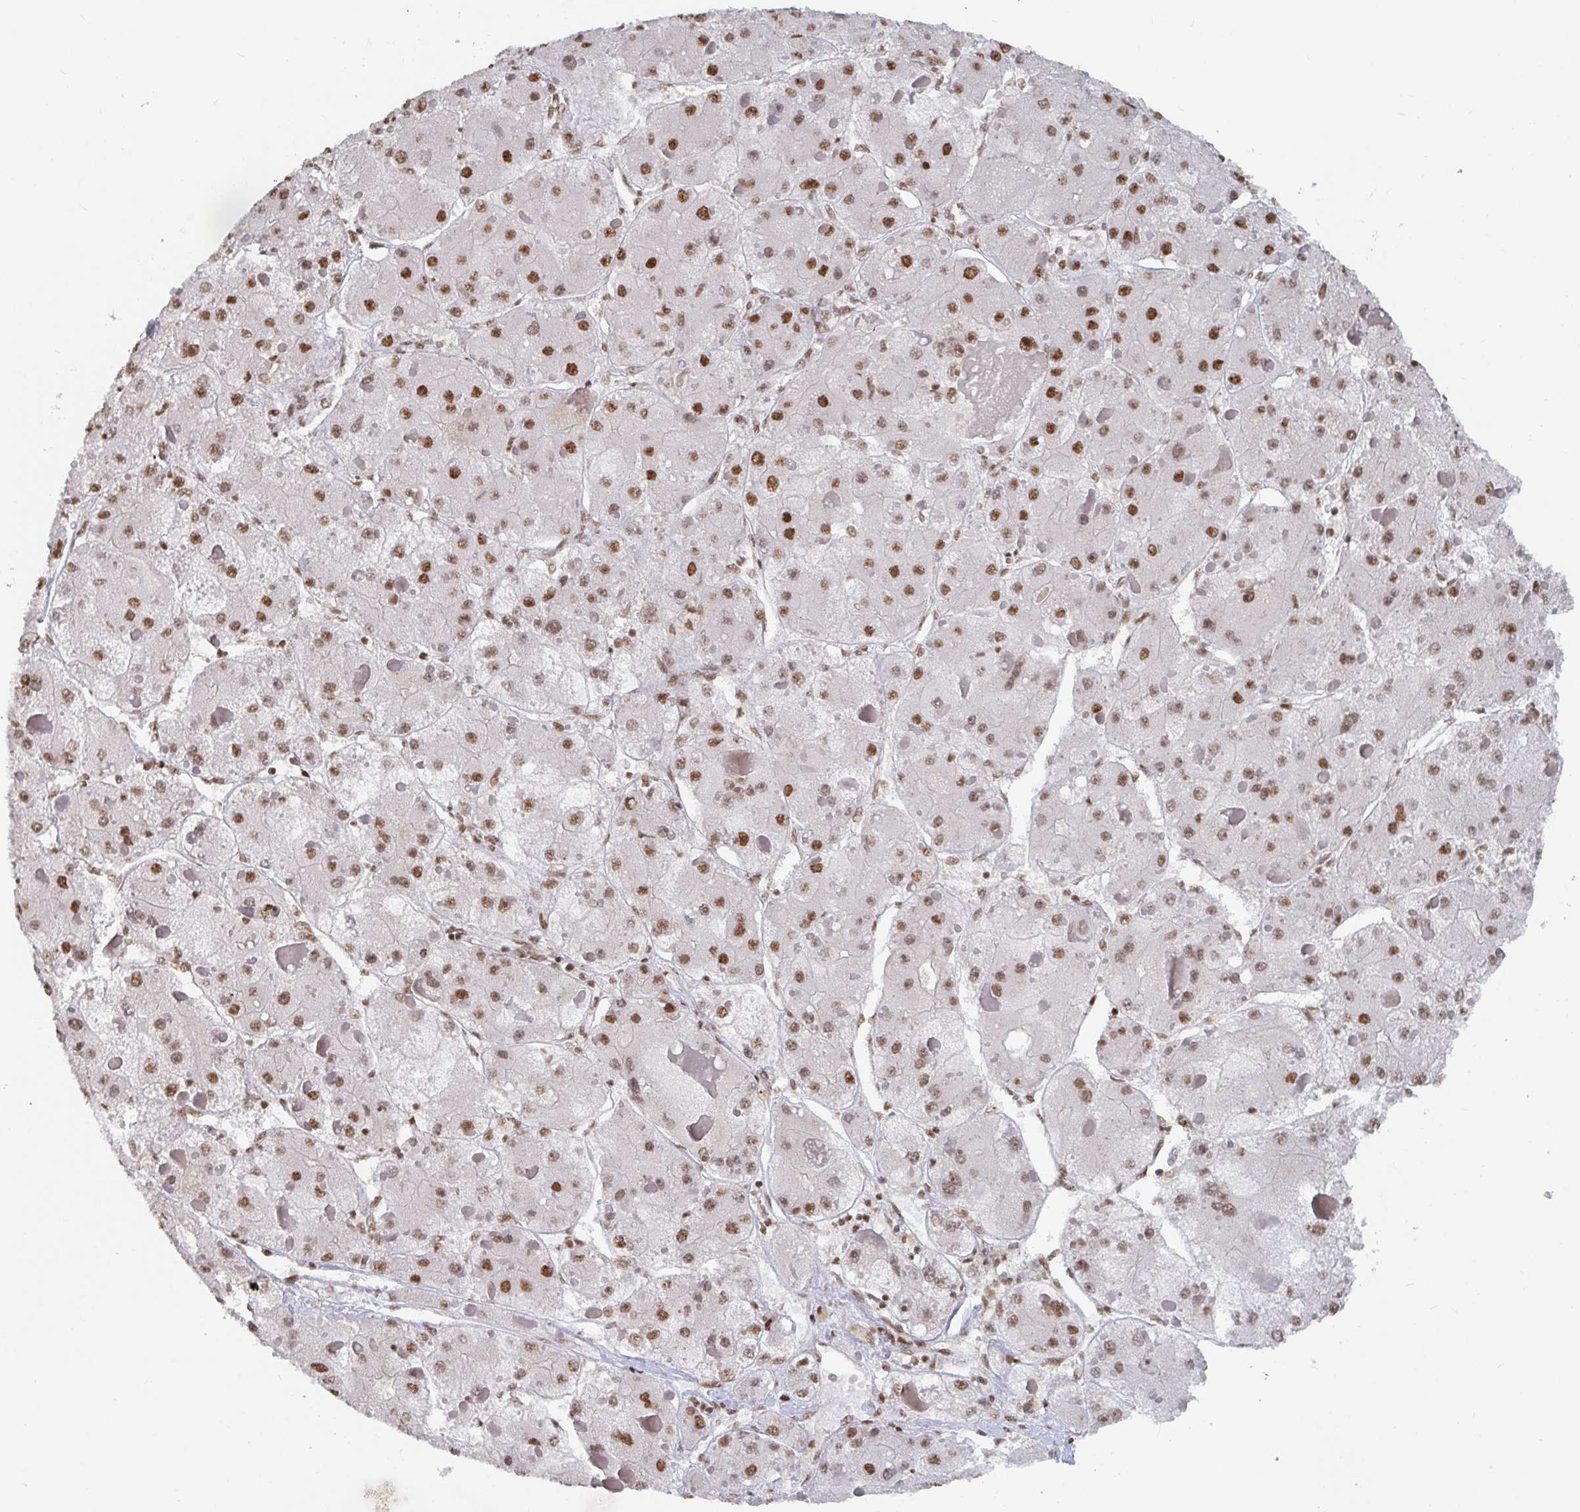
{"staining": {"intensity": "moderate", "quantity": ">75%", "location": "nuclear"}, "tissue": "liver cancer", "cell_type": "Tumor cells", "image_type": "cancer", "snomed": [{"axis": "morphology", "description": "Carcinoma, Hepatocellular, NOS"}, {"axis": "topography", "description": "Liver"}], "caption": "Liver cancer (hepatocellular carcinoma) stained for a protein (brown) demonstrates moderate nuclear positive positivity in about >75% of tumor cells.", "gene": "ZDHHC12", "patient": {"sex": "female", "age": 73}}